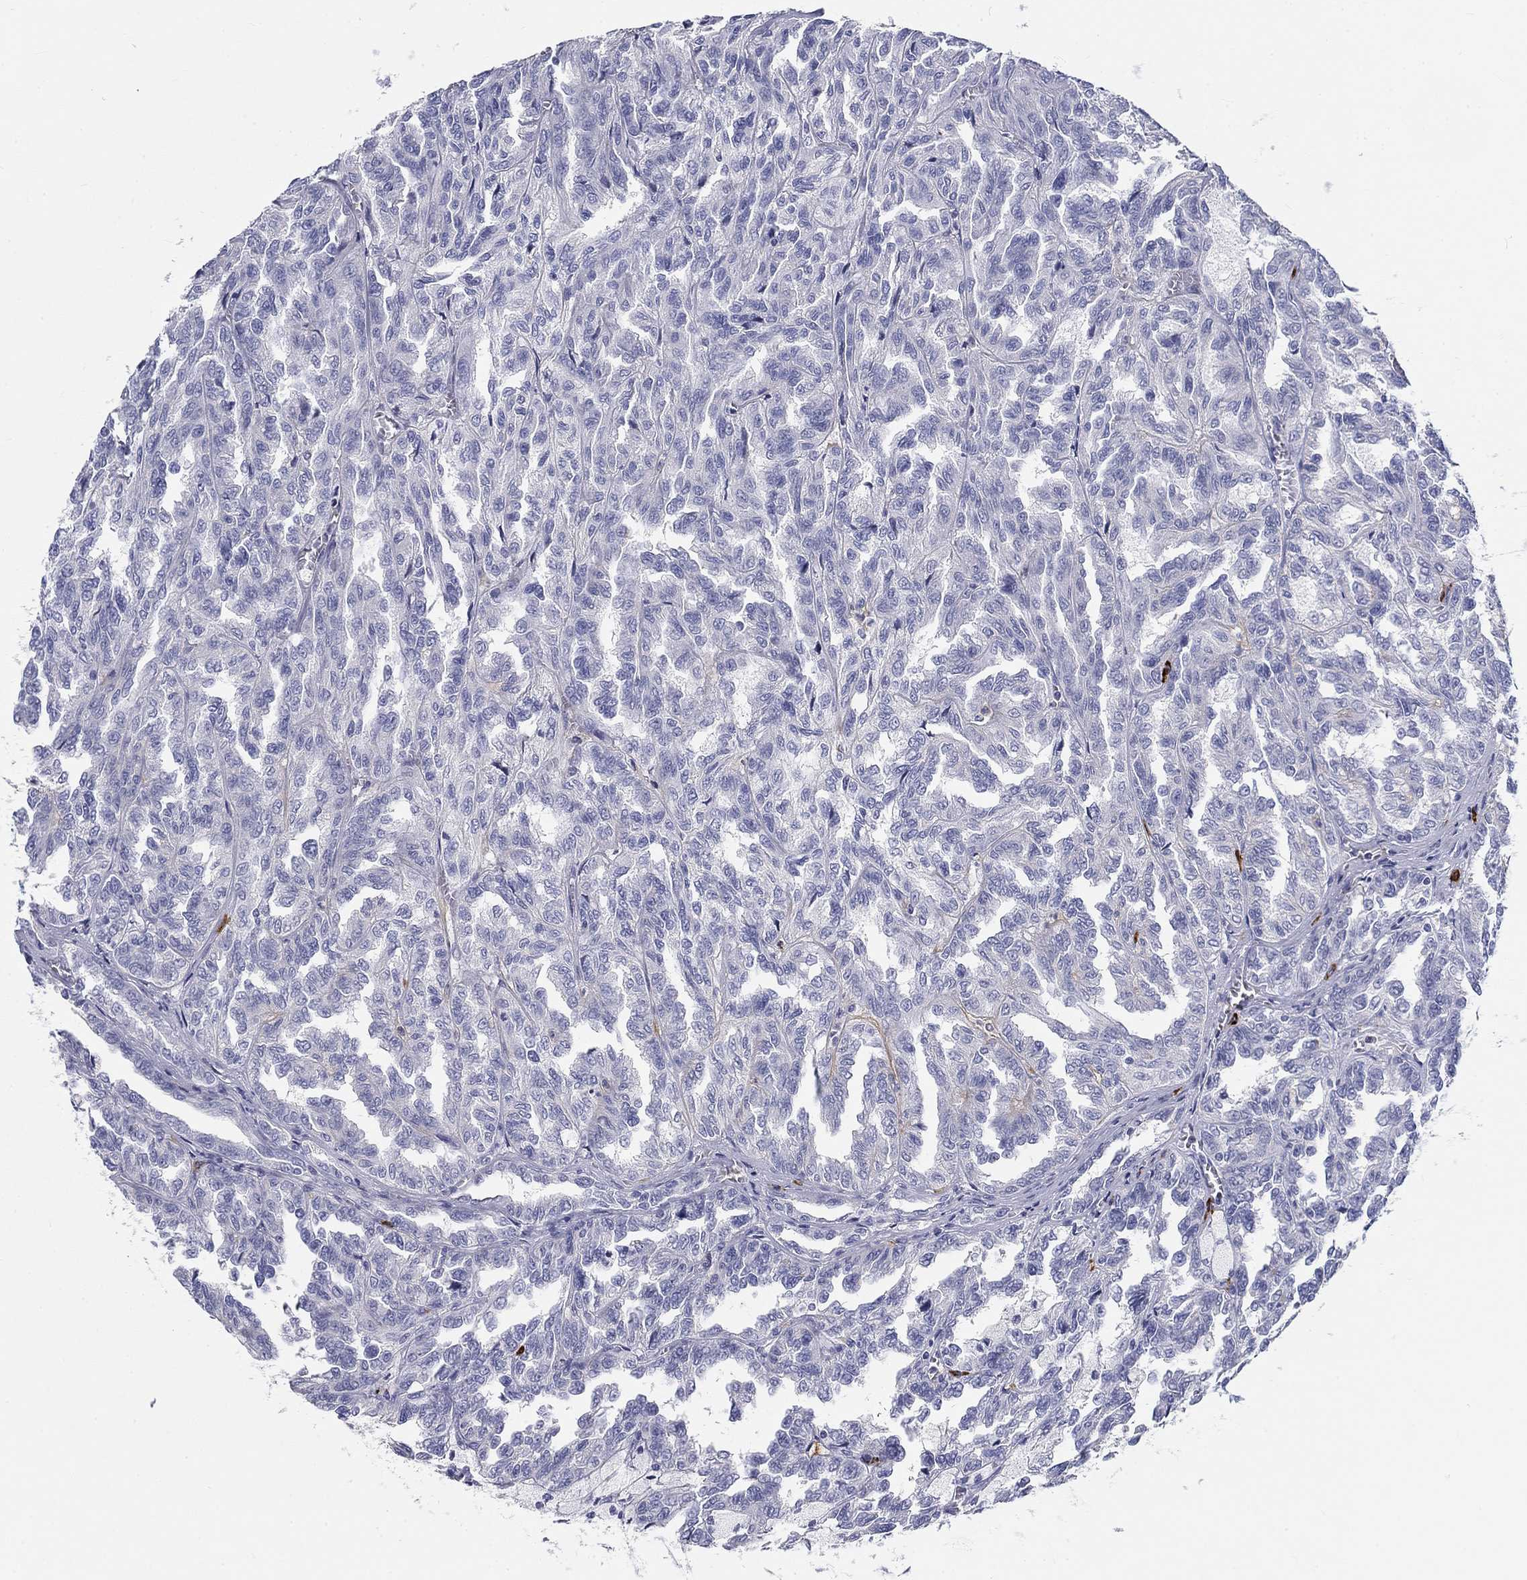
{"staining": {"intensity": "negative", "quantity": "none", "location": "none"}, "tissue": "renal cancer", "cell_type": "Tumor cells", "image_type": "cancer", "snomed": [{"axis": "morphology", "description": "Adenocarcinoma, NOS"}, {"axis": "topography", "description": "Kidney"}], "caption": "Immunohistochemistry image of renal cancer stained for a protein (brown), which demonstrates no positivity in tumor cells.", "gene": "CD40LG", "patient": {"sex": "male", "age": 79}}